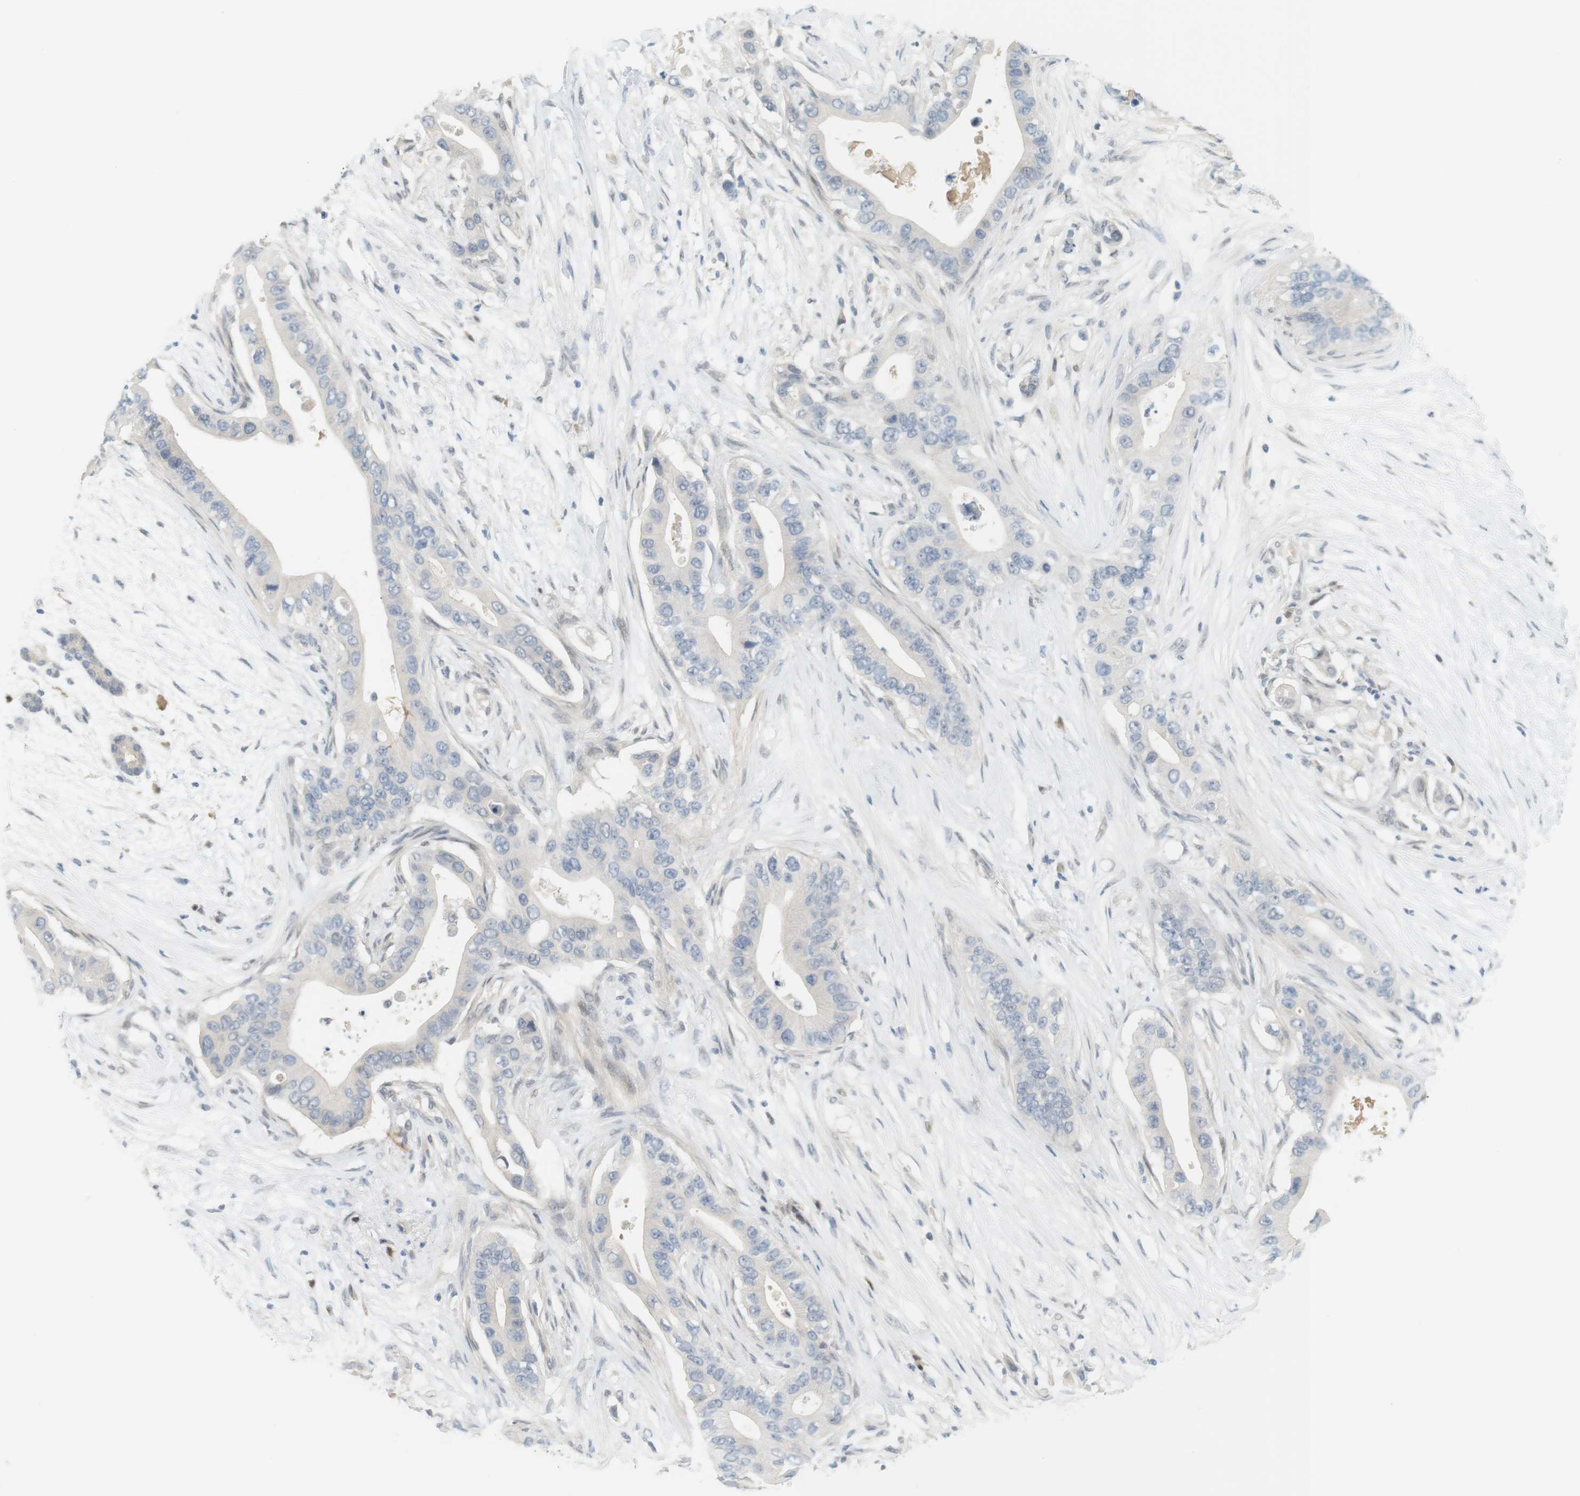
{"staining": {"intensity": "negative", "quantity": "none", "location": "none"}, "tissue": "pancreatic cancer", "cell_type": "Tumor cells", "image_type": "cancer", "snomed": [{"axis": "morphology", "description": "Adenocarcinoma, NOS"}, {"axis": "topography", "description": "Pancreas"}], "caption": "DAB (3,3'-diaminobenzidine) immunohistochemical staining of human pancreatic cancer reveals no significant expression in tumor cells.", "gene": "CREB3L2", "patient": {"sex": "male", "age": 77}}